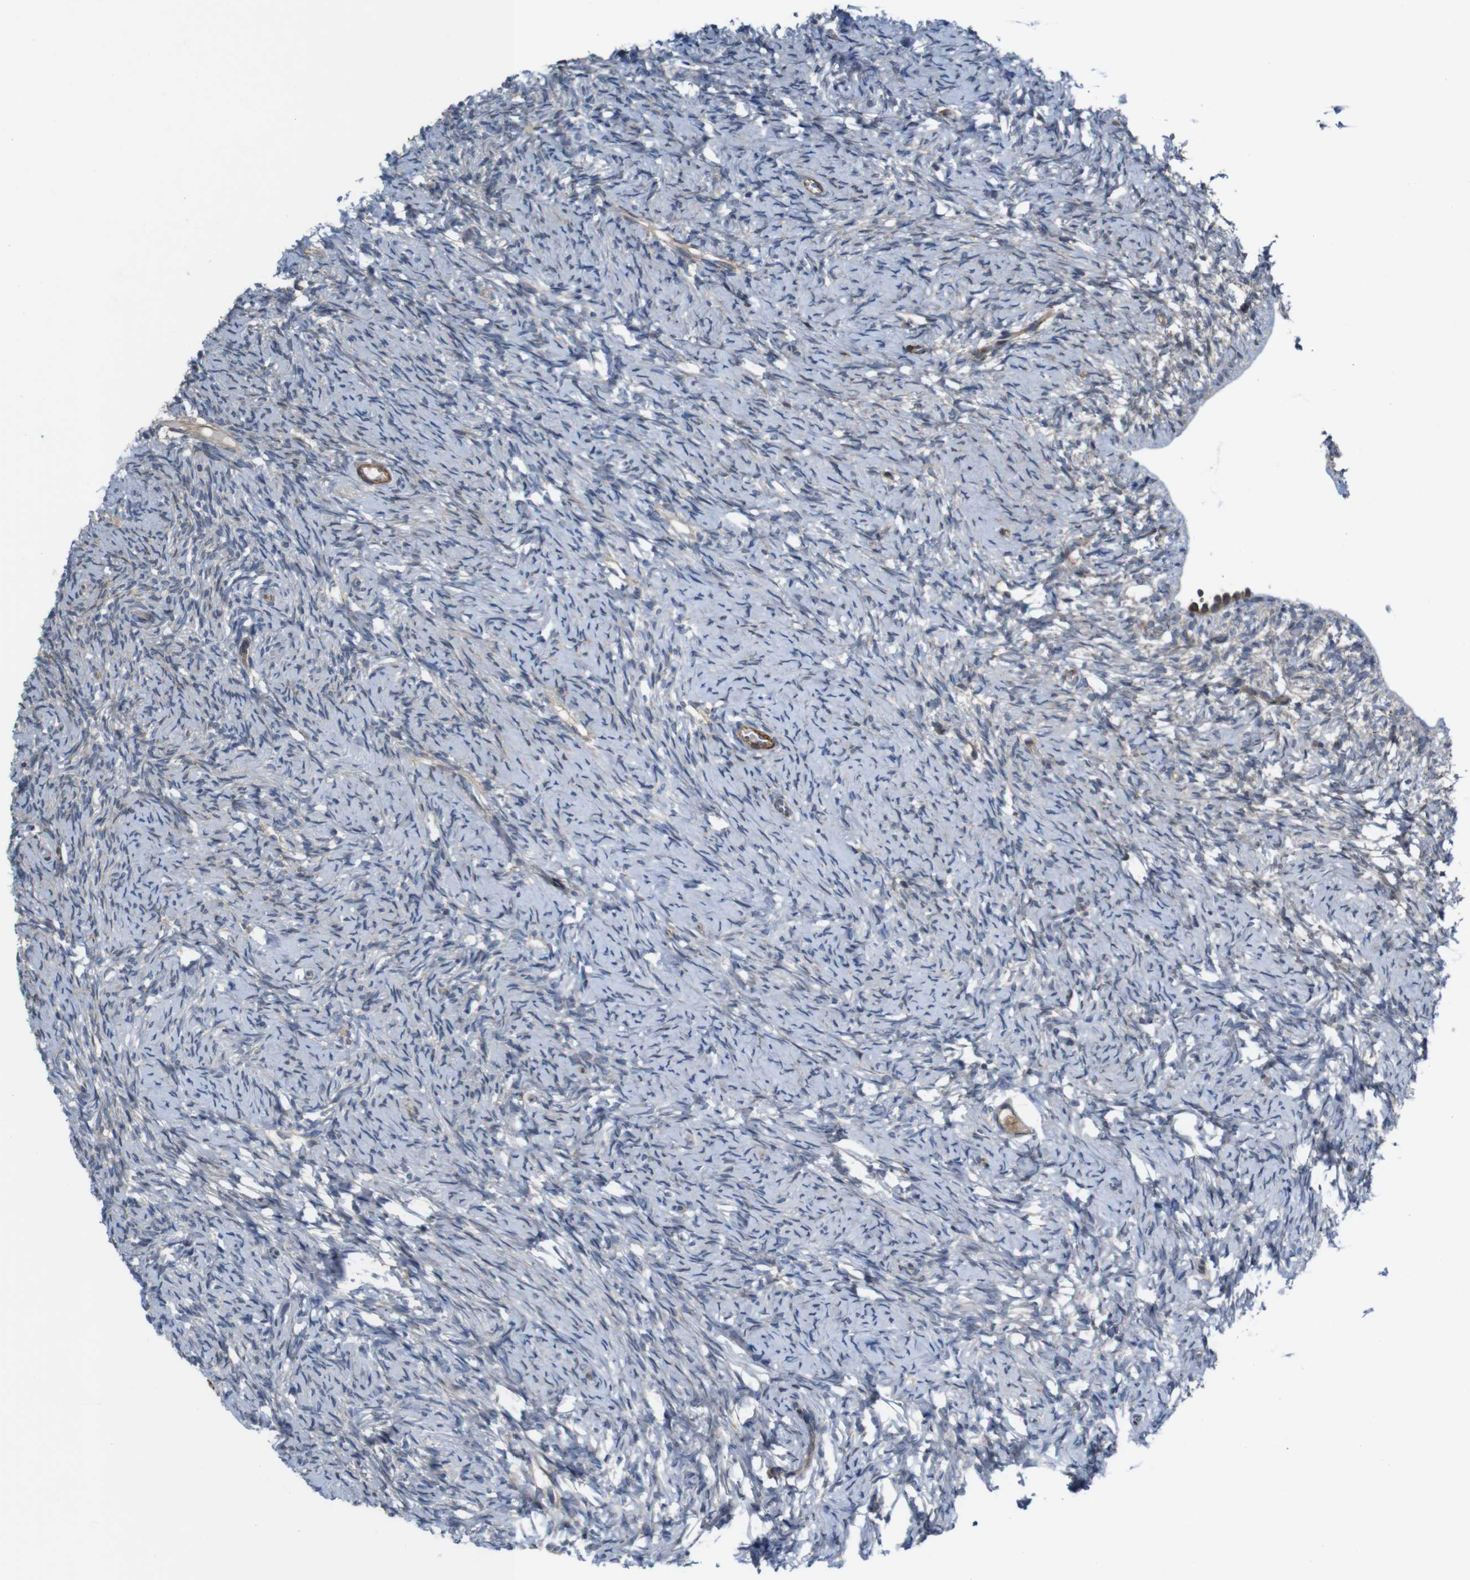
{"staining": {"intensity": "weak", "quantity": ">75%", "location": "cytoplasmic/membranous"}, "tissue": "ovary", "cell_type": "Follicle cells", "image_type": "normal", "snomed": [{"axis": "morphology", "description": "Normal tissue, NOS"}, {"axis": "topography", "description": "Ovary"}], "caption": "Immunohistochemistry (IHC) micrograph of normal ovary stained for a protein (brown), which displays low levels of weak cytoplasmic/membranous staining in approximately >75% of follicle cells.", "gene": "GGT7", "patient": {"sex": "female", "age": 33}}